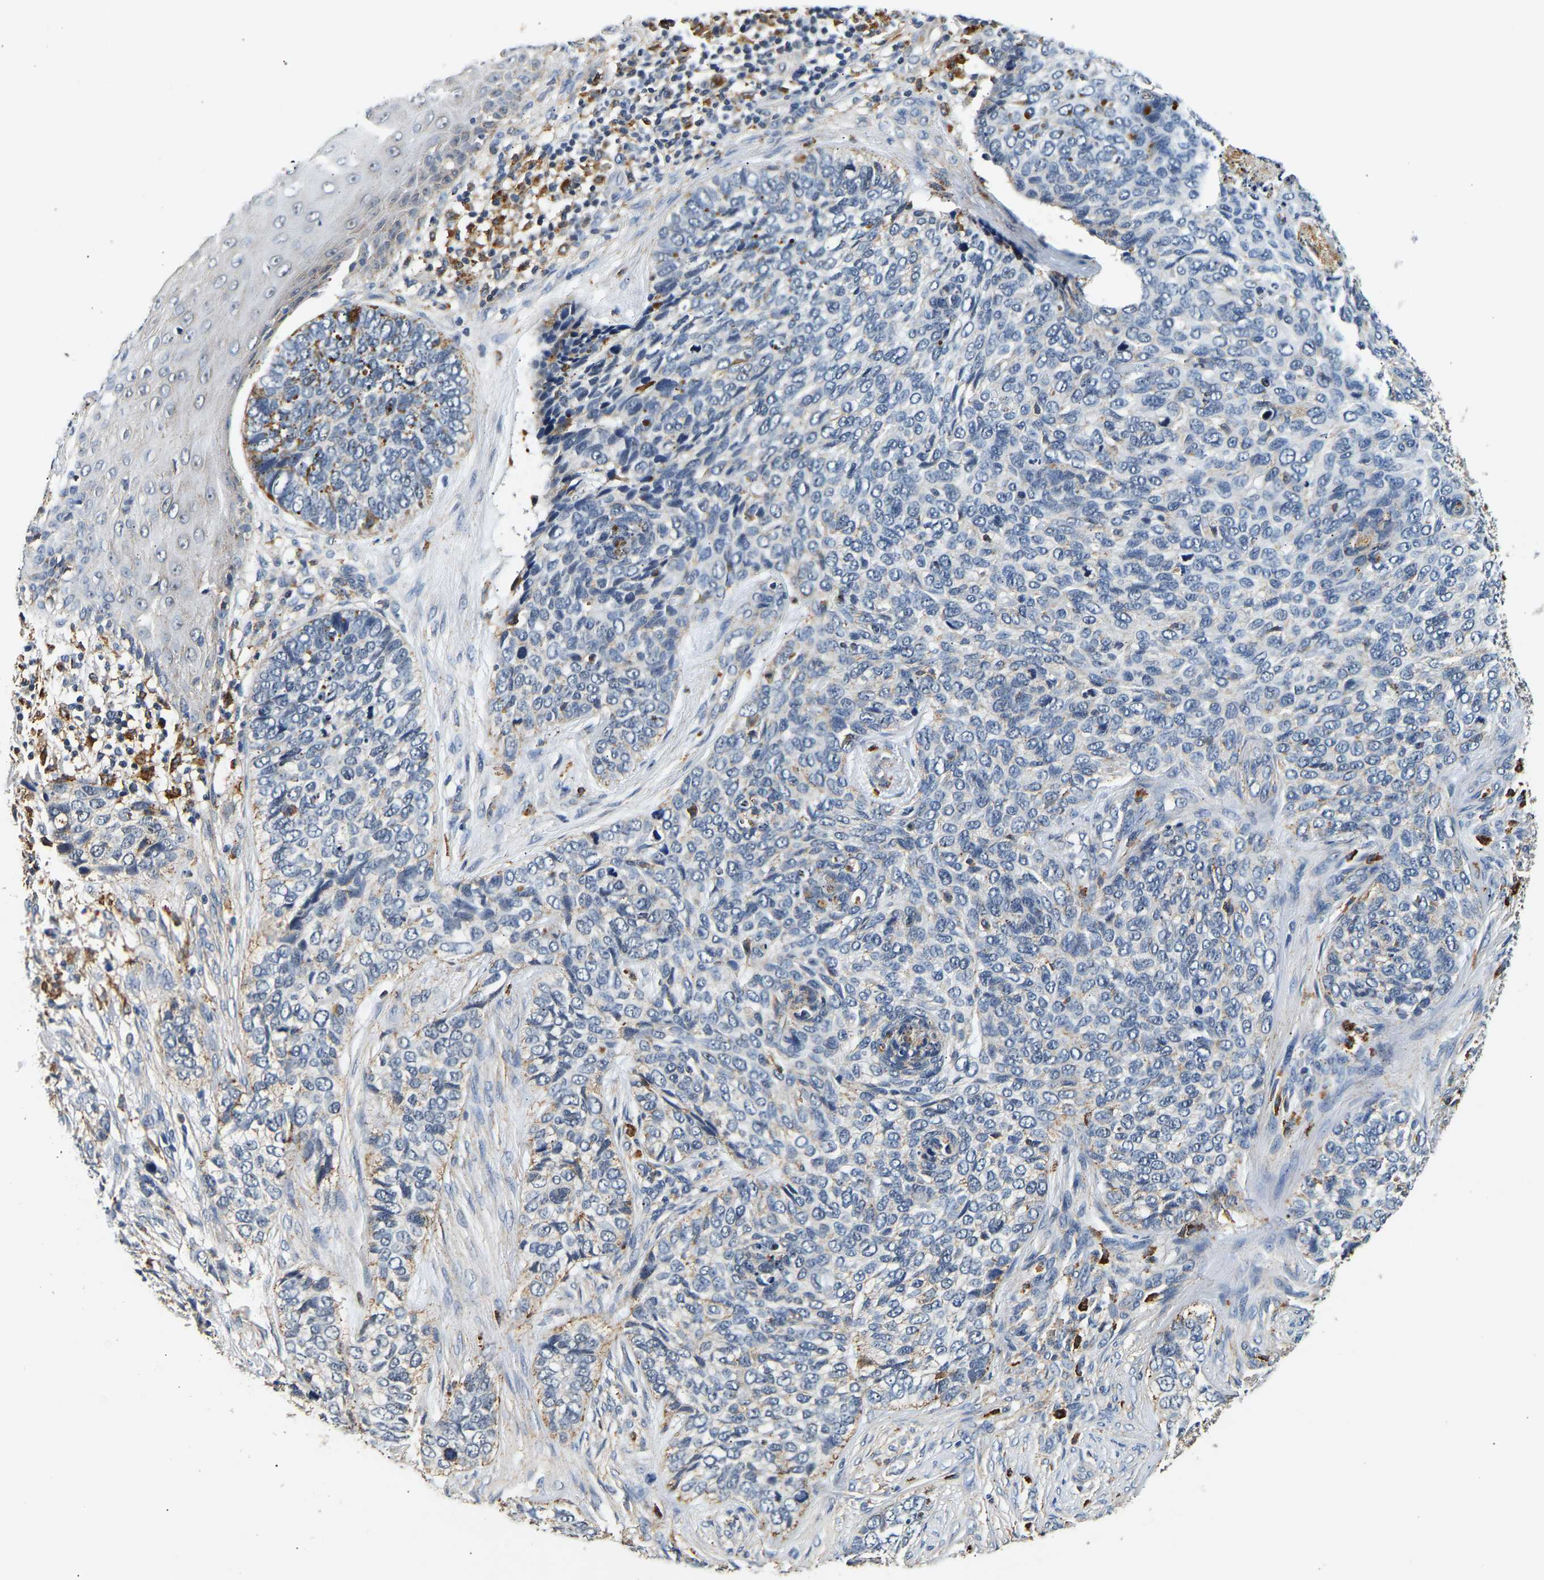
{"staining": {"intensity": "weak", "quantity": "<25%", "location": "cytoplasmic/membranous"}, "tissue": "skin cancer", "cell_type": "Tumor cells", "image_type": "cancer", "snomed": [{"axis": "morphology", "description": "Basal cell carcinoma"}, {"axis": "topography", "description": "Skin"}], "caption": "Immunohistochemistry (IHC) photomicrograph of human skin cancer (basal cell carcinoma) stained for a protein (brown), which shows no staining in tumor cells.", "gene": "SMU1", "patient": {"sex": "female", "age": 64}}